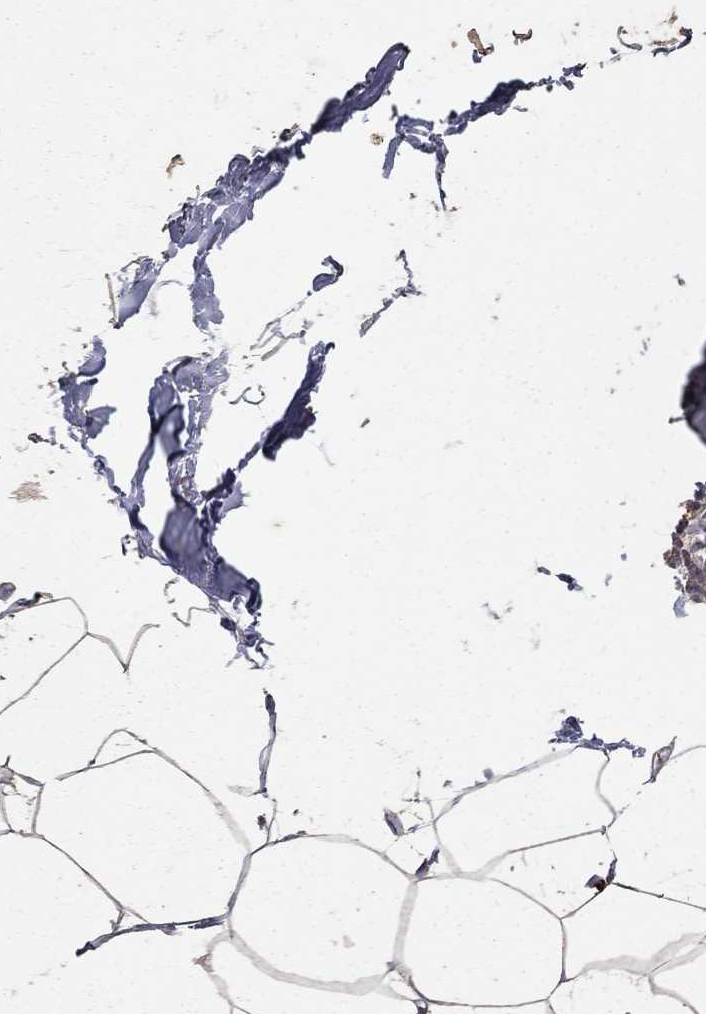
{"staining": {"intensity": "negative", "quantity": "none", "location": "none"}, "tissue": "breast", "cell_type": "Adipocytes", "image_type": "normal", "snomed": [{"axis": "morphology", "description": "Normal tissue, NOS"}, {"axis": "topography", "description": "Breast"}], "caption": "A micrograph of breast stained for a protein demonstrates no brown staining in adipocytes.", "gene": "CRTC1", "patient": {"sex": "female", "age": 32}}